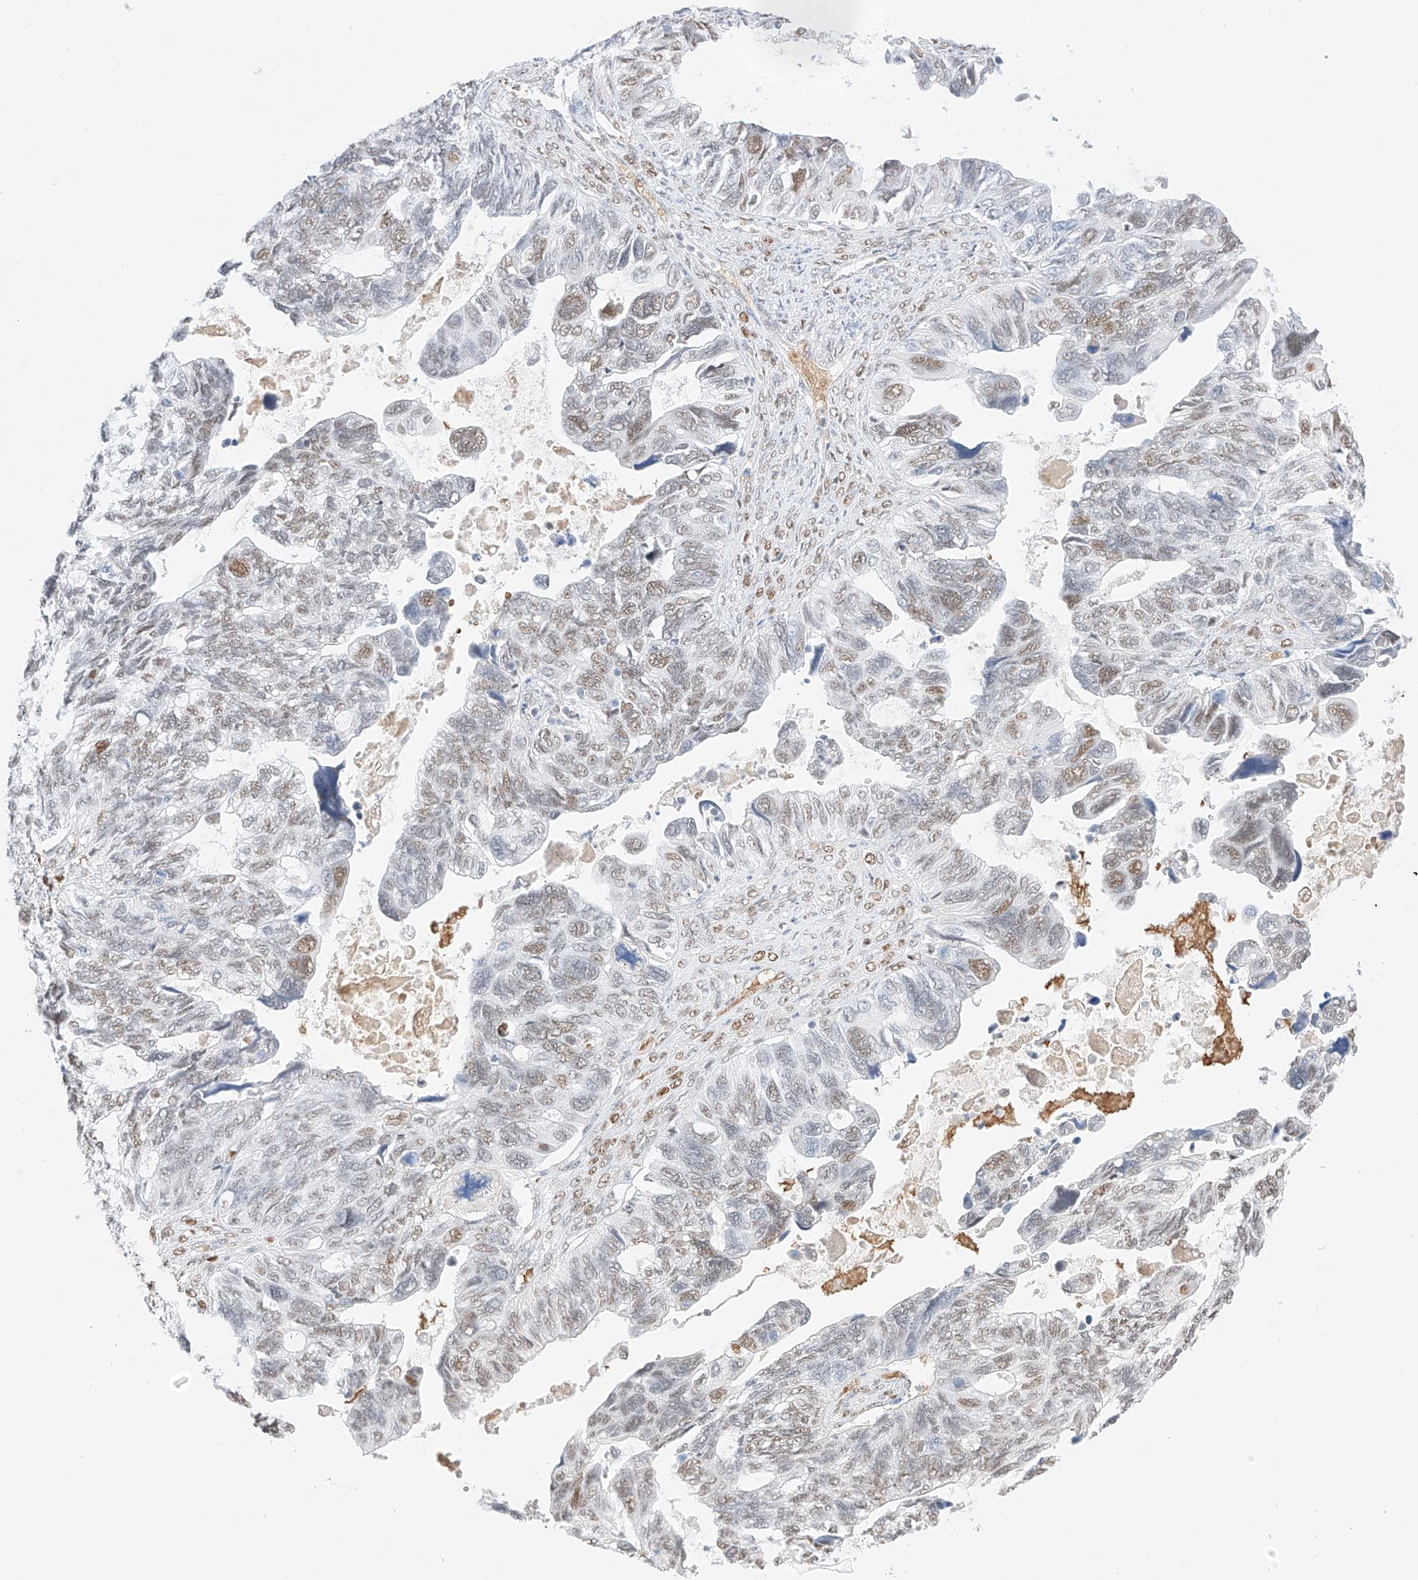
{"staining": {"intensity": "moderate", "quantity": "25%-75%", "location": "nuclear"}, "tissue": "ovarian cancer", "cell_type": "Tumor cells", "image_type": "cancer", "snomed": [{"axis": "morphology", "description": "Cystadenocarcinoma, serous, NOS"}, {"axis": "topography", "description": "Ovary"}], "caption": "The image shows staining of serous cystadenocarcinoma (ovarian), revealing moderate nuclear protein positivity (brown color) within tumor cells.", "gene": "APIP", "patient": {"sex": "female", "age": 79}}